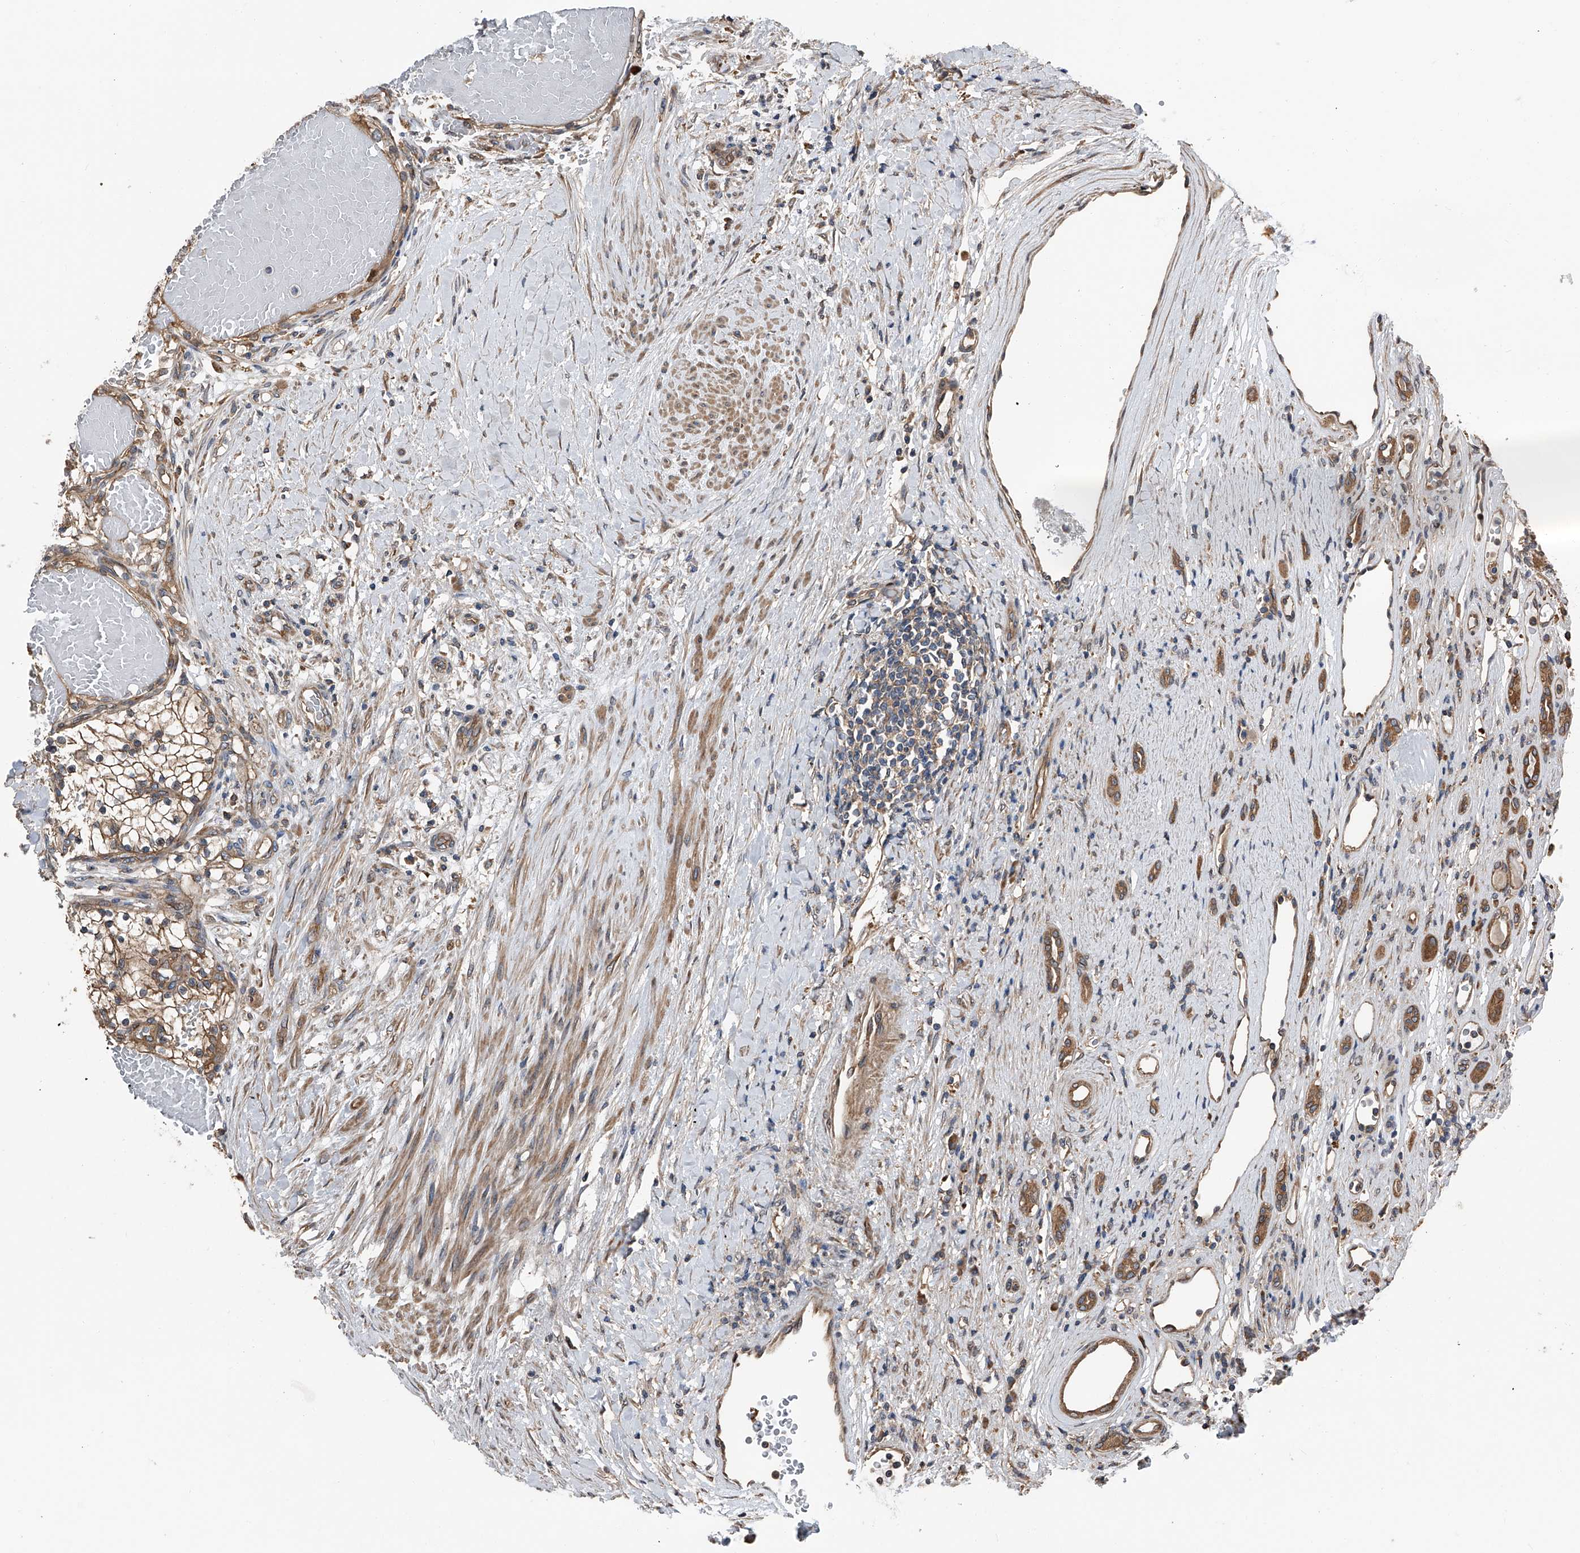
{"staining": {"intensity": "moderate", "quantity": ">75%", "location": "cytoplasmic/membranous"}, "tissue": "renal cancer", "cell_type": "Tumor cells", "image_type": "cancer", "snomed": [{"axis": "morphology", "description": "Normal tissue, NOS"}, {"axis": "morphology", "description": "Adenocarcinoma, NOS"}, {"axis": "topography", "description": "Kidney"}], "caption": "A micrograph of renal cancer (adenocarcinoma) stained for a protein shows moderate cytoplasmic/membranous brown staining in tumor cells.", "gene": "KCNJ2", "patient": {"sex": "male", "age": 68}}